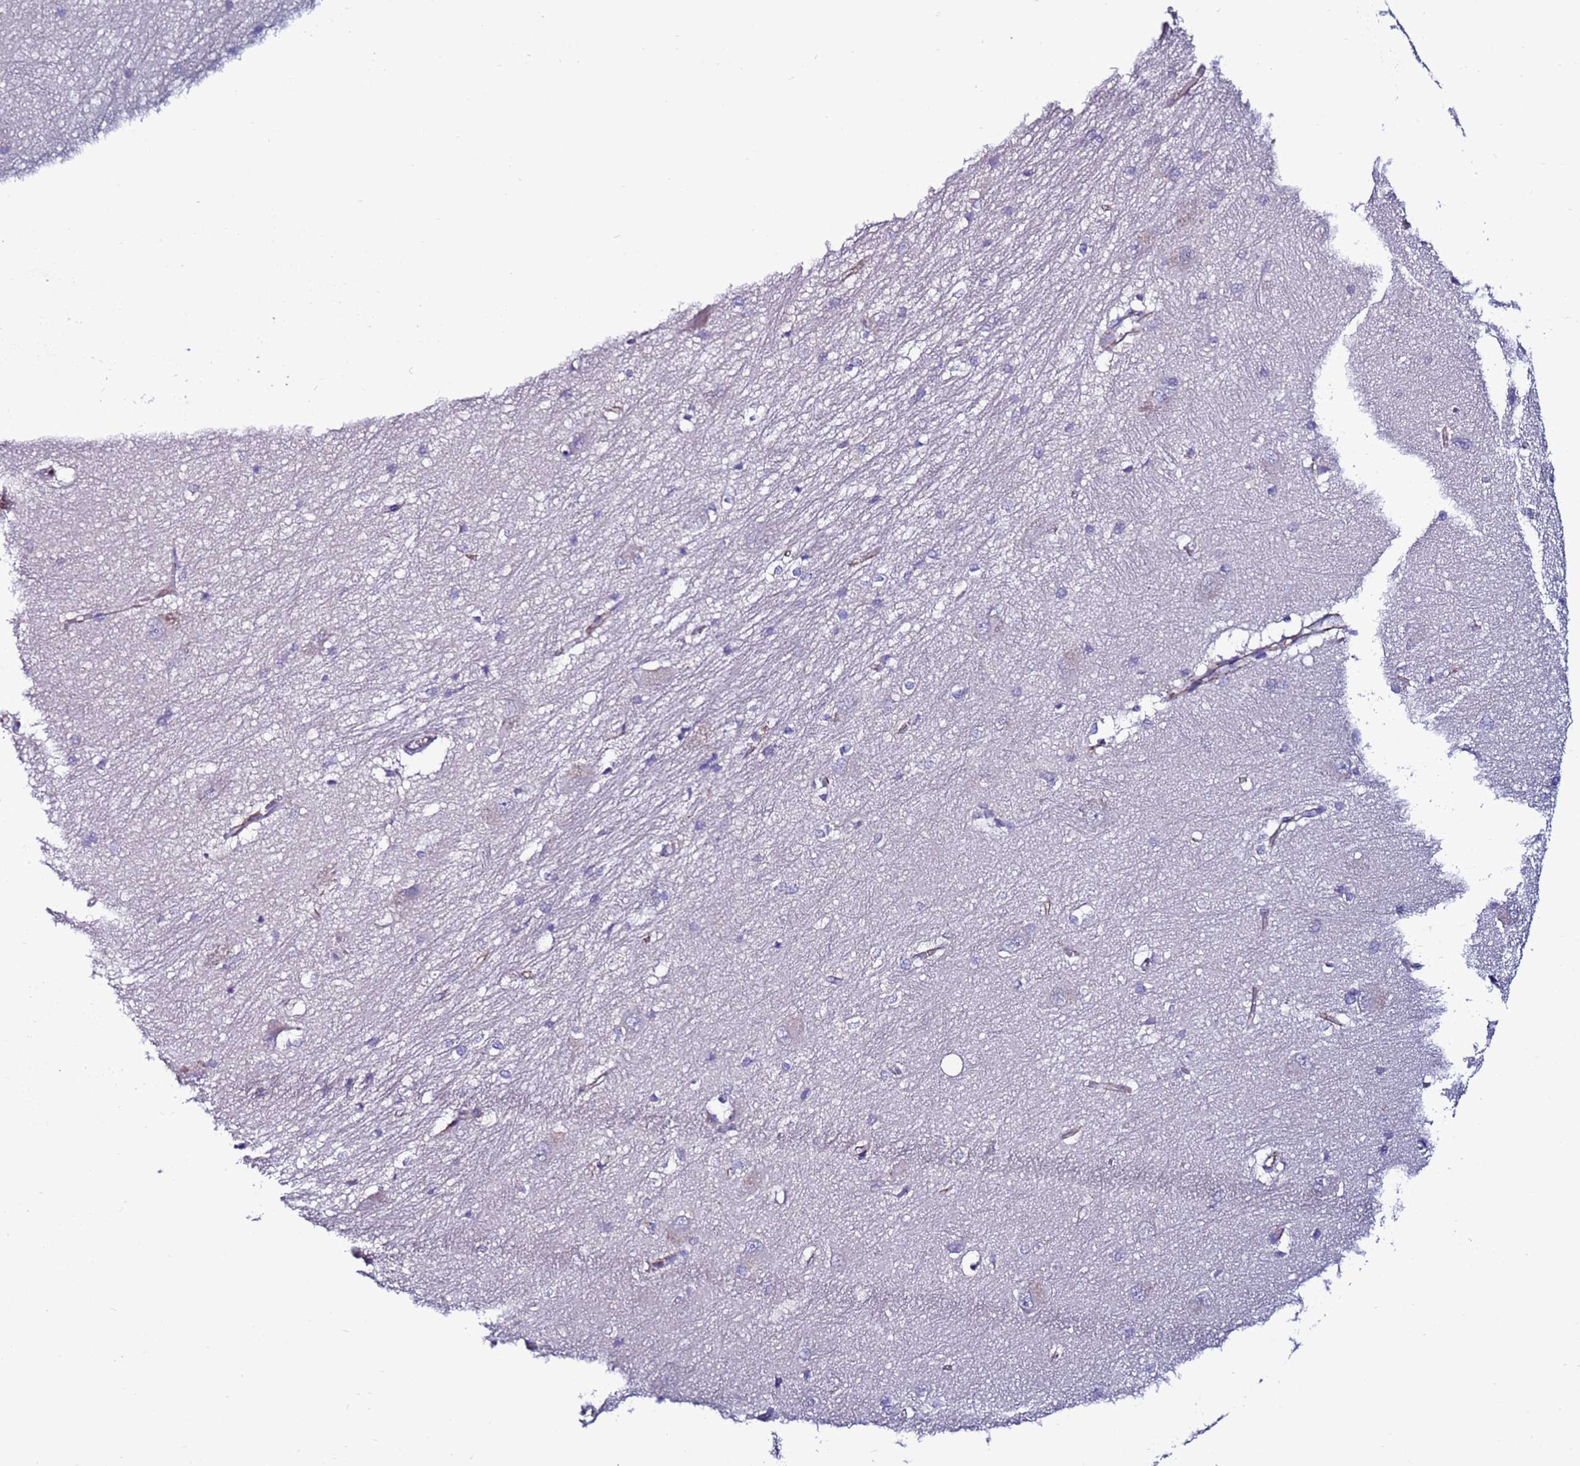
{"staining": {"intensity": "weak", "quantity": "<25%", "location": "cytoplasmic/membranous"}, "tissue": "caudate", "cell_type": "Glial cells", "image_type": "normal", "snomed": [{"axis": "morphology", "description": "Normal tissue, NOS"}, {"axis": "topography", "description": "Lateral ventricle wall"}], "caption": "Image shows no protein staining in glial cells of unremarkable caudate. The staining was performed using DAB (3,3'-diaminobenzidine) to visualize the protein expression in brown, while the nuclei were stained in blue with hematoxylin (Magnification: 20x).", "gene": "TENM3", "patient": {"sex": "male", "age": 37}}